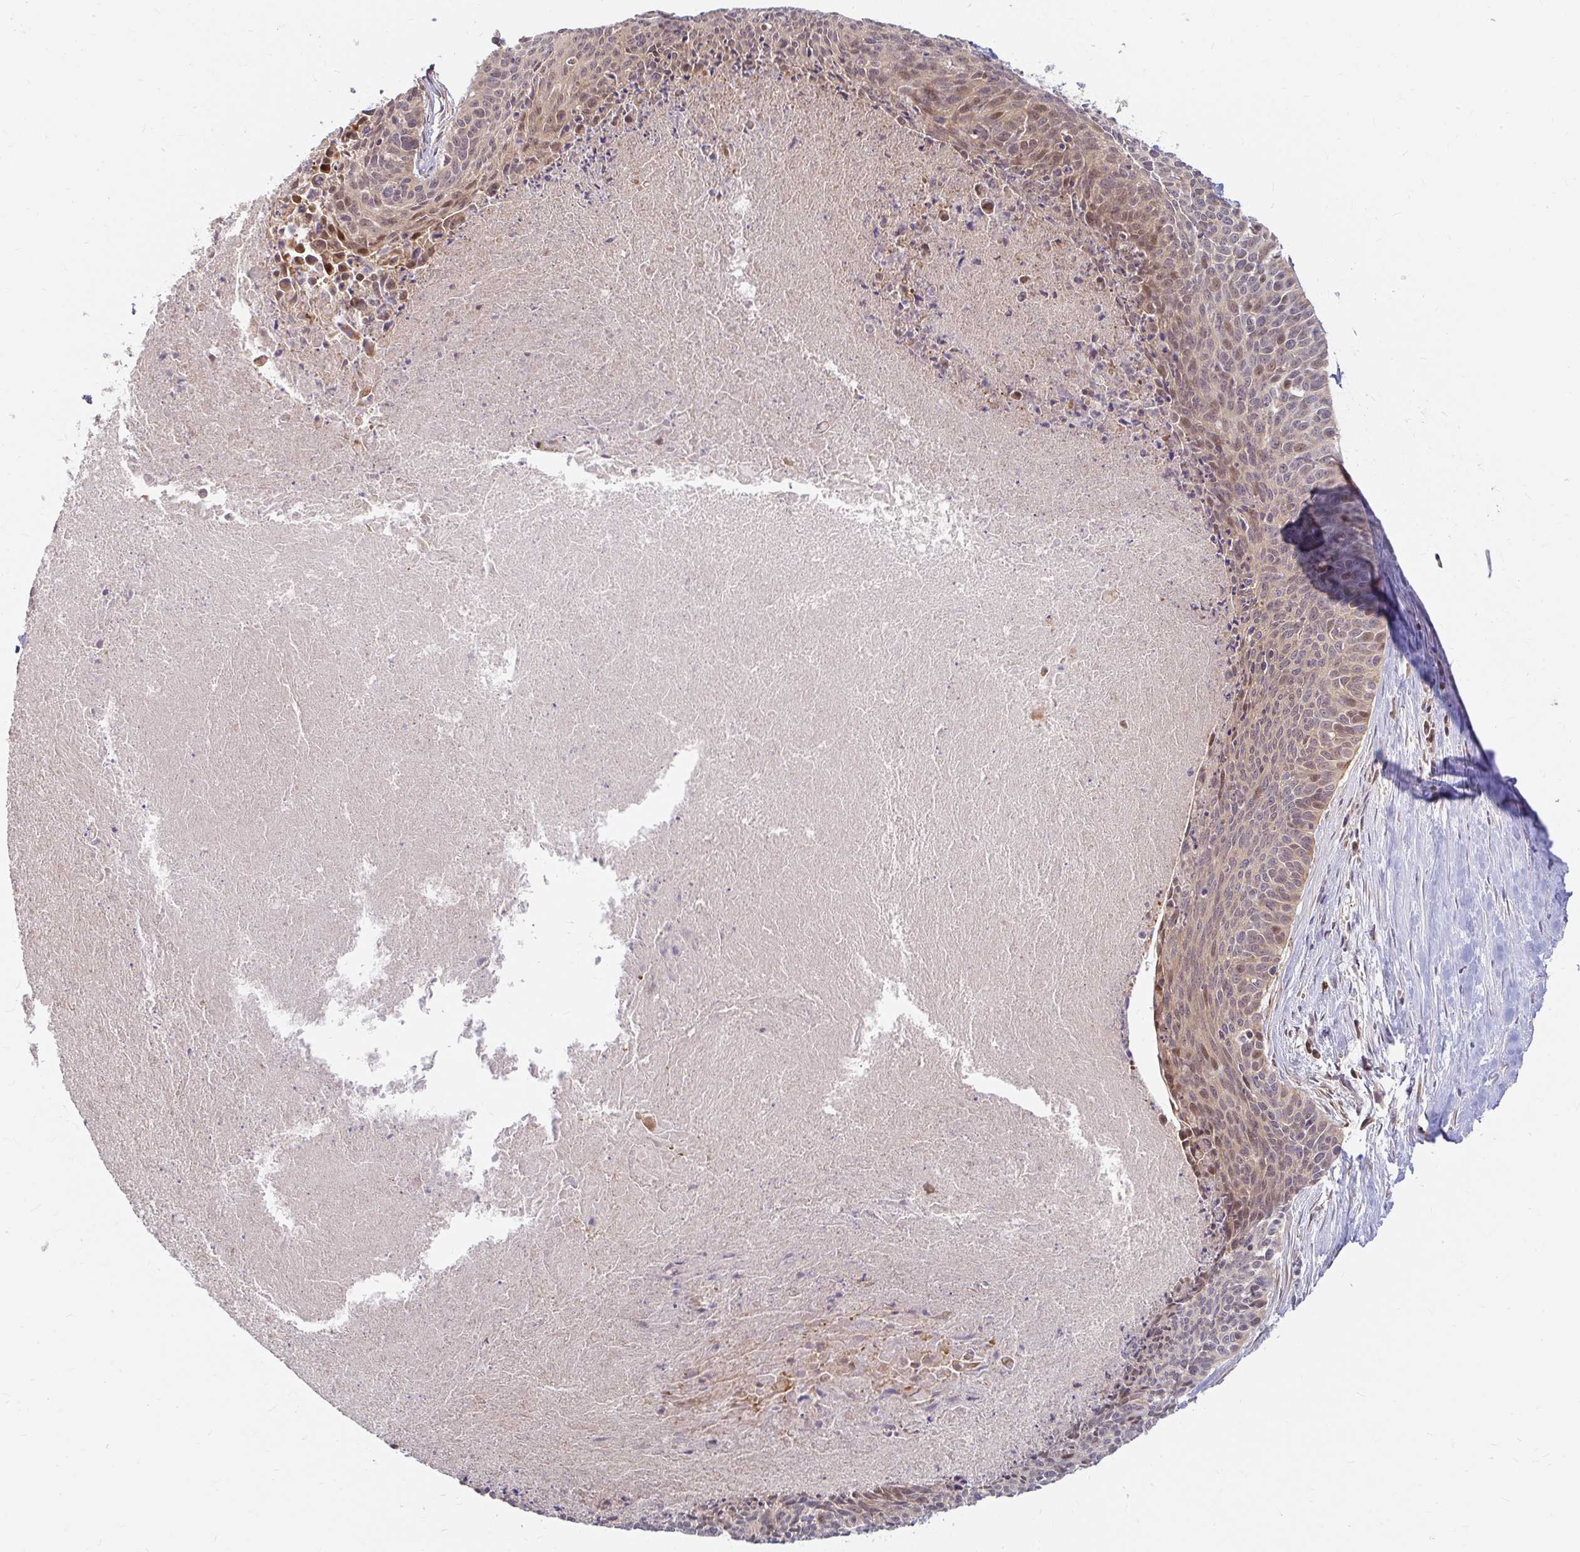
{"staining": {"intensity": "weak", "quantity": "25%-75%", "location": "cytoplasmic/membranous"}, "tissue": "cervical cancer", "cell_type": "Tumor cells", "image_type": "cancer", "snomed": [{"axis": "morphology", "description": "Squamous cell carcinoma, NOS"}, {"axis": "topography", "description": "Cervix"}], "caption": "Human cervical cancer stained with a protein marker exhibits weak staining in tumor cells.", "gene": "CAST", "patient": {"sex": "female", "age": 55}}